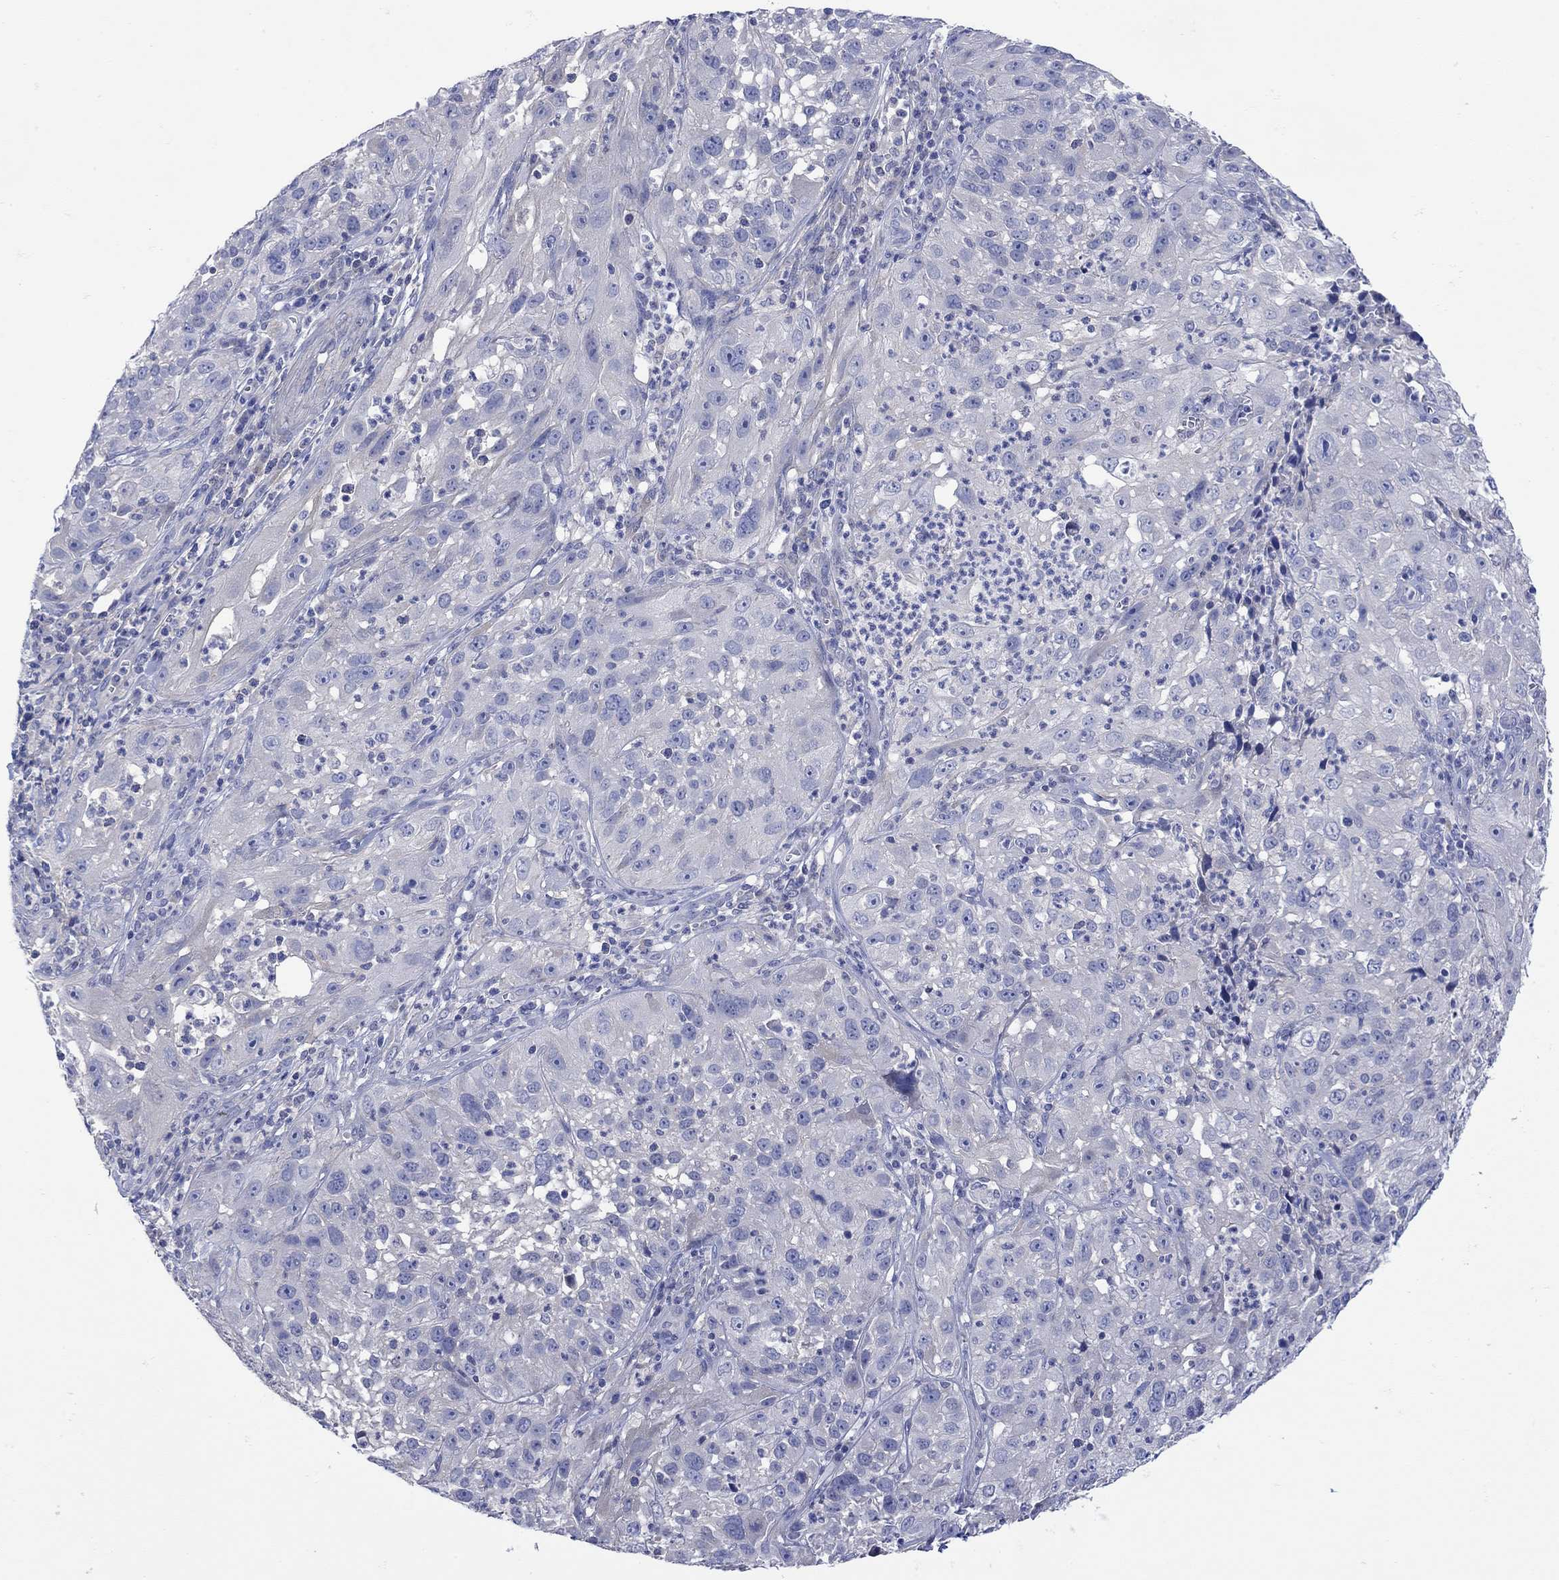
{"staining": {"intensity": "negative", "quantity": "none", "location": "none"}, "tissue": "cervical cancer", "cell_type": "Tumor cells", "image_type": "cancer", "snomed": [{"axis": "morphology", "description": "Squamous cell carcinoma, NOS"}, {"axis": "topography", "description": "Cervix"}], "caption": "Cervical cancer (squamous cell carcinoma) stained for a protein using IHC displays no positivity tumor cells.", "gene": "MSI1", "patient": {"sex": "female", "age": 32}}